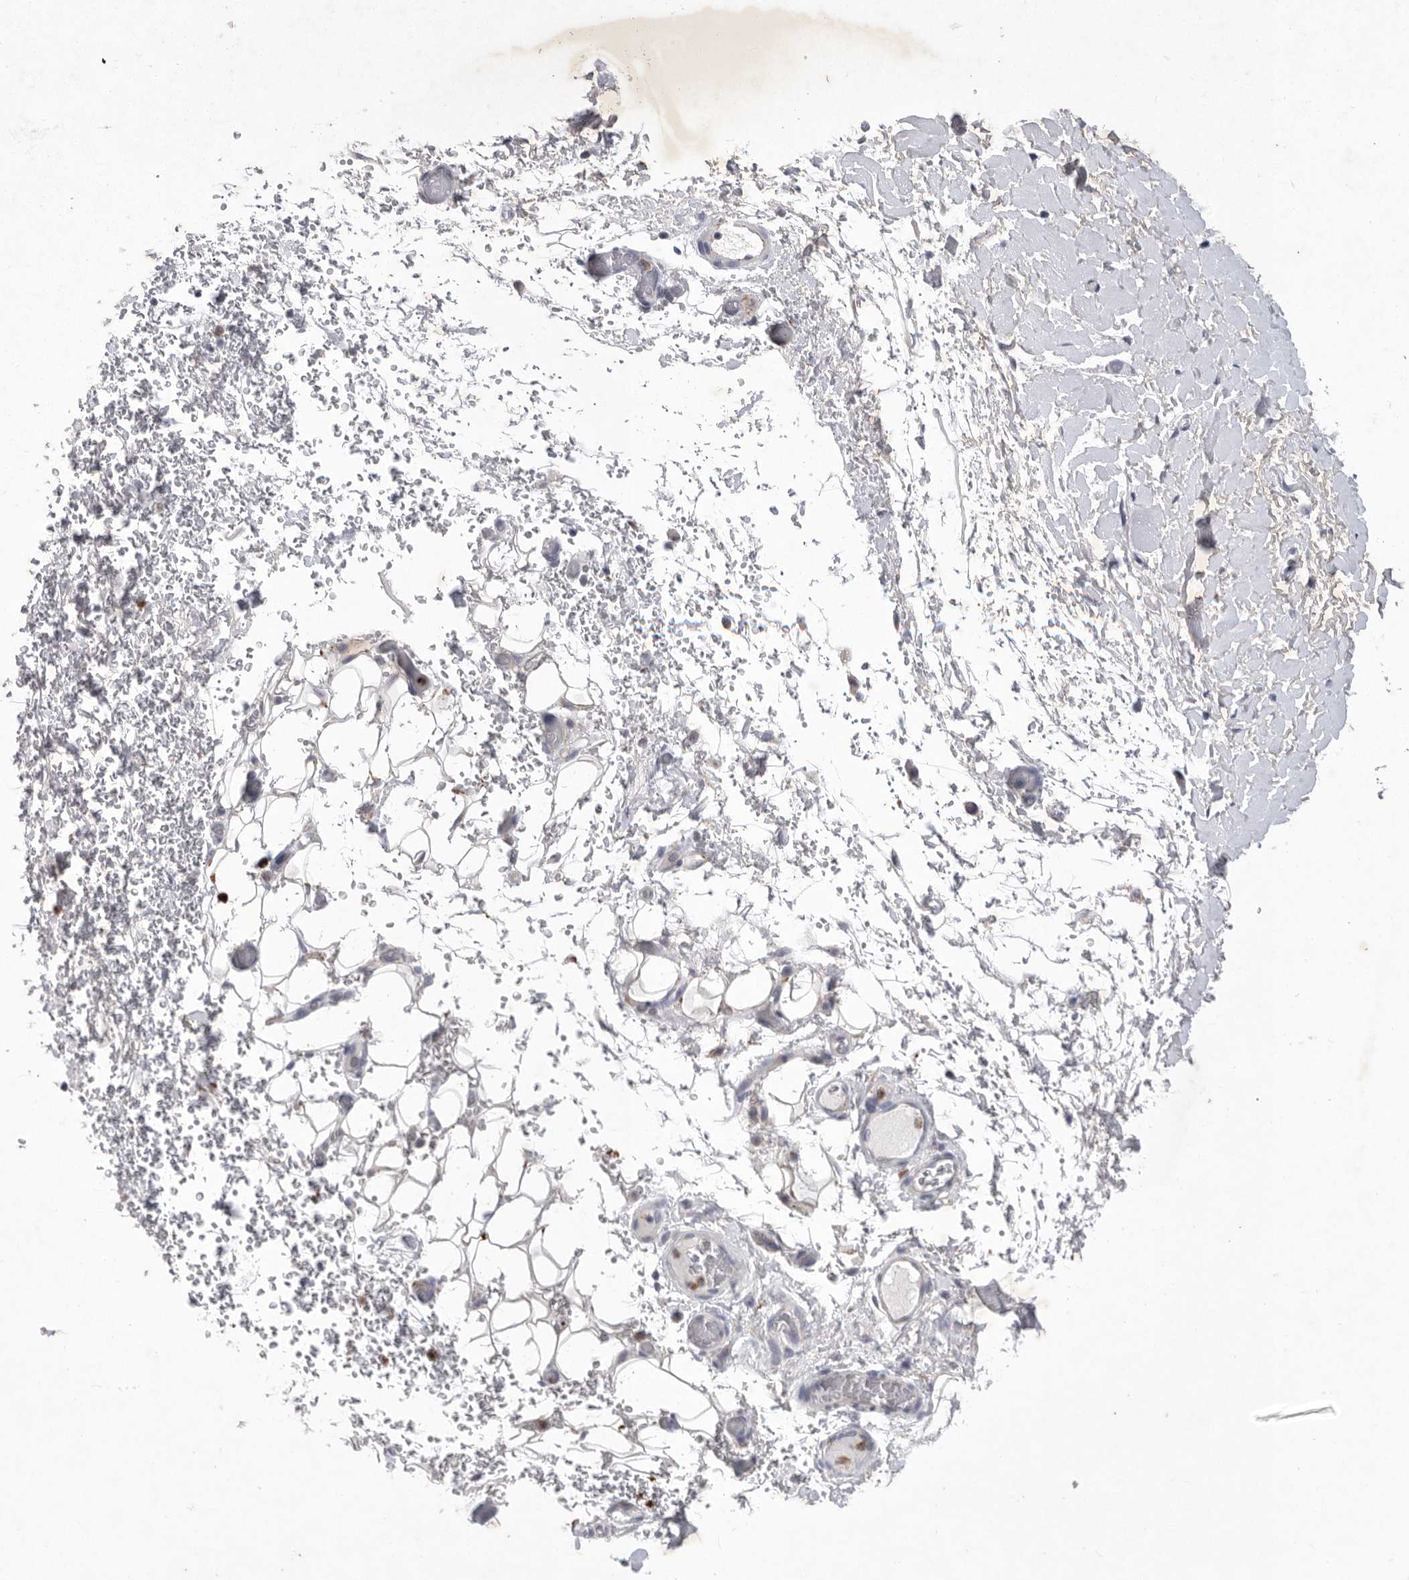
{"staining": {"intensity": "negative", "quantity": "none", "location": "none"}, "tissue": "adipose tissue", "cell_type": "Adipocytes", "image_type": "normal", "snomed": [{"axis": "morphology", "description": "Normal tissue, NOS"}, {"axis": "morphology", "description": "Adenocarcinoma, NOS"}, {"axis": "topography", "description": "Esophagus"}], "caption": "Immunohistochemistry of benign adipose tissue displays no positivity in adipocytes.", "gene": "SIGLEC10", "patient": {"sex": "male", "age": 62}}